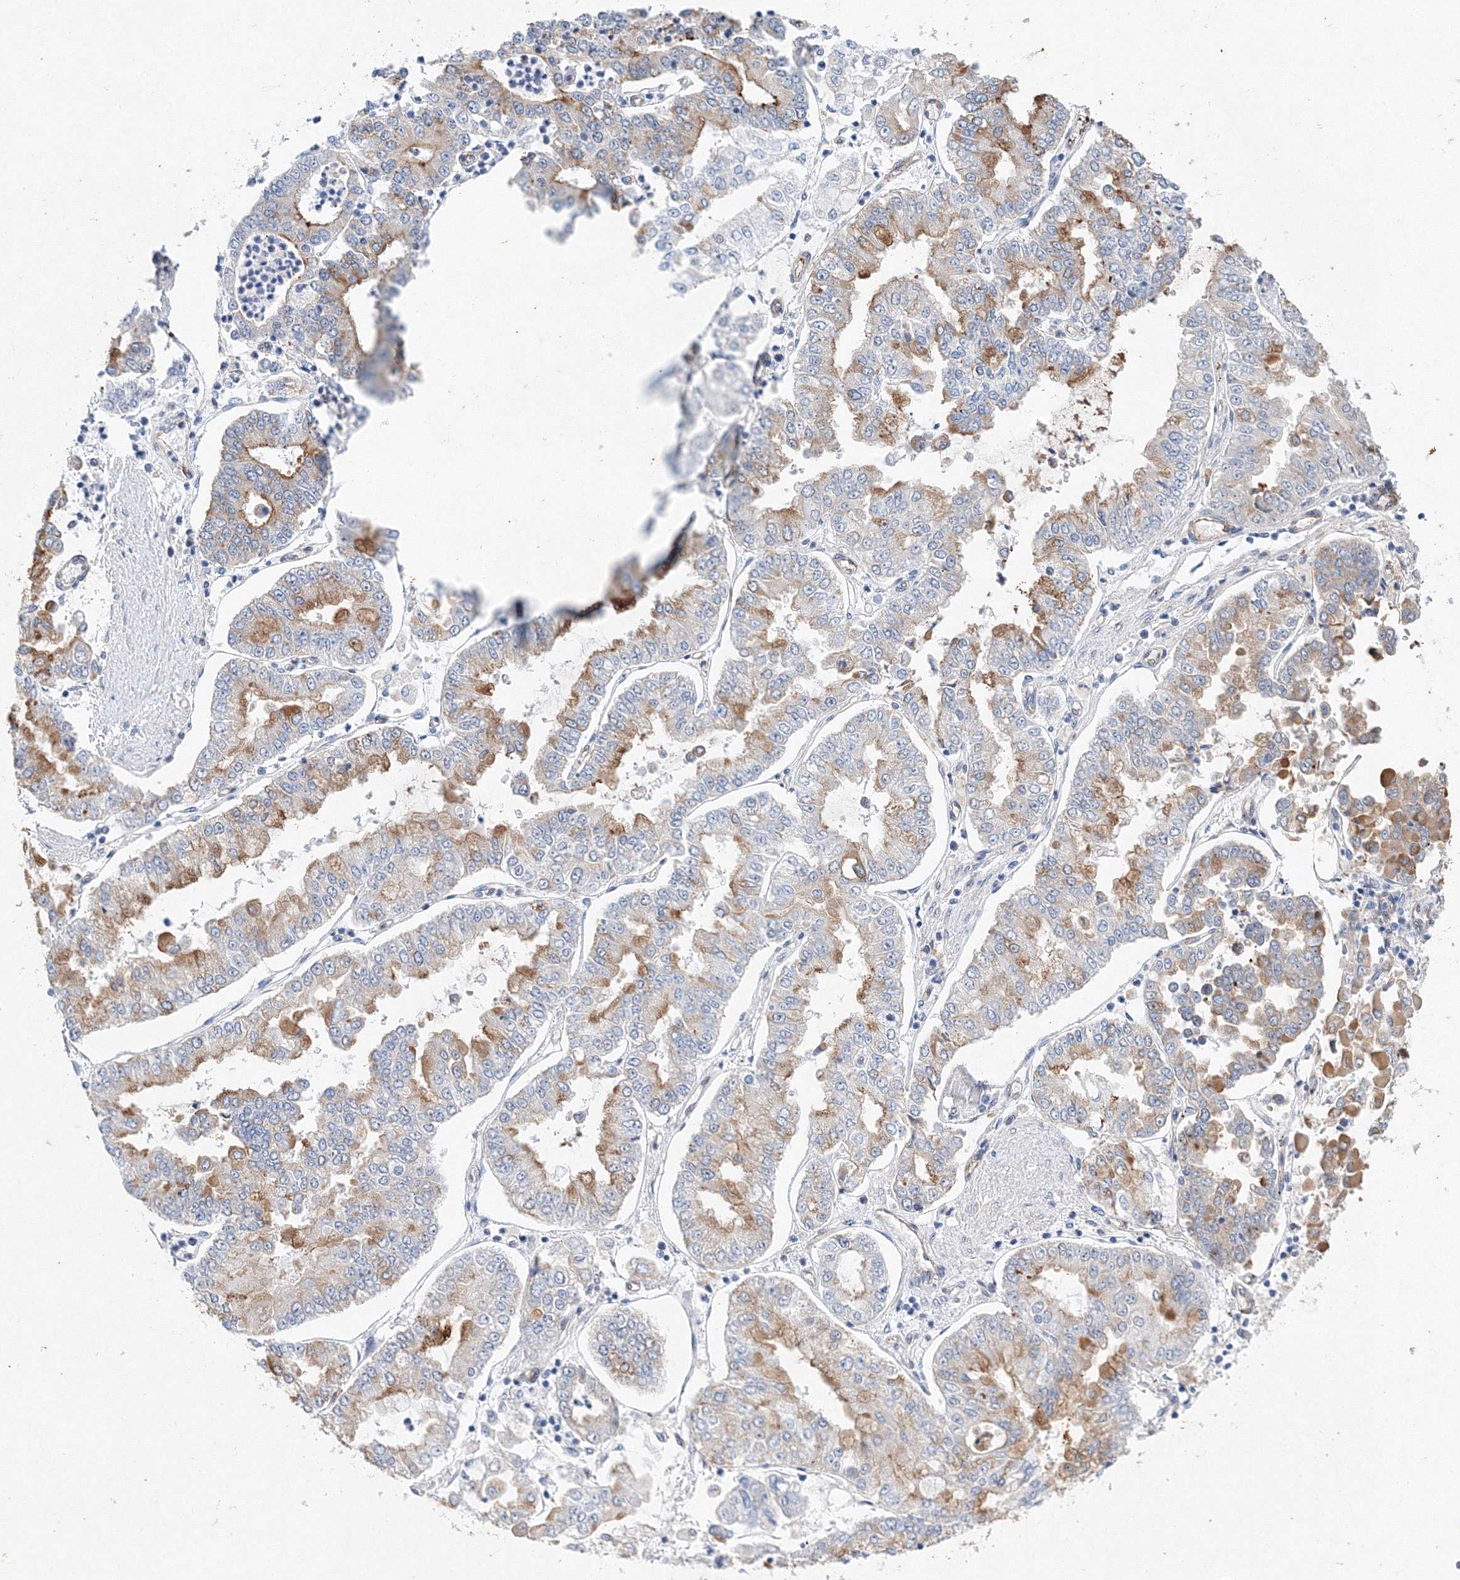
{"staining": {"intensity": "moderate", "quantity": "<25%", "location": "cytoplasmic/membranous"}, "tissue": "stomach cancer", "cell_type": "Tumor cells", "image_type": "cancer", "snomed": [{"axis": "morphology", "description": "Adenocarcinoma, NOS"}, {"axis": "topography", "description": "Stomach"}], "caption": "Human adenocarcinoma (stomach) stained with a brown dye displays moderate cytoplasmic/membranous positive staining in about <25% of tumor cells.", "gene": "TANC1", "patient": {"sex": "male", "age": 76}}